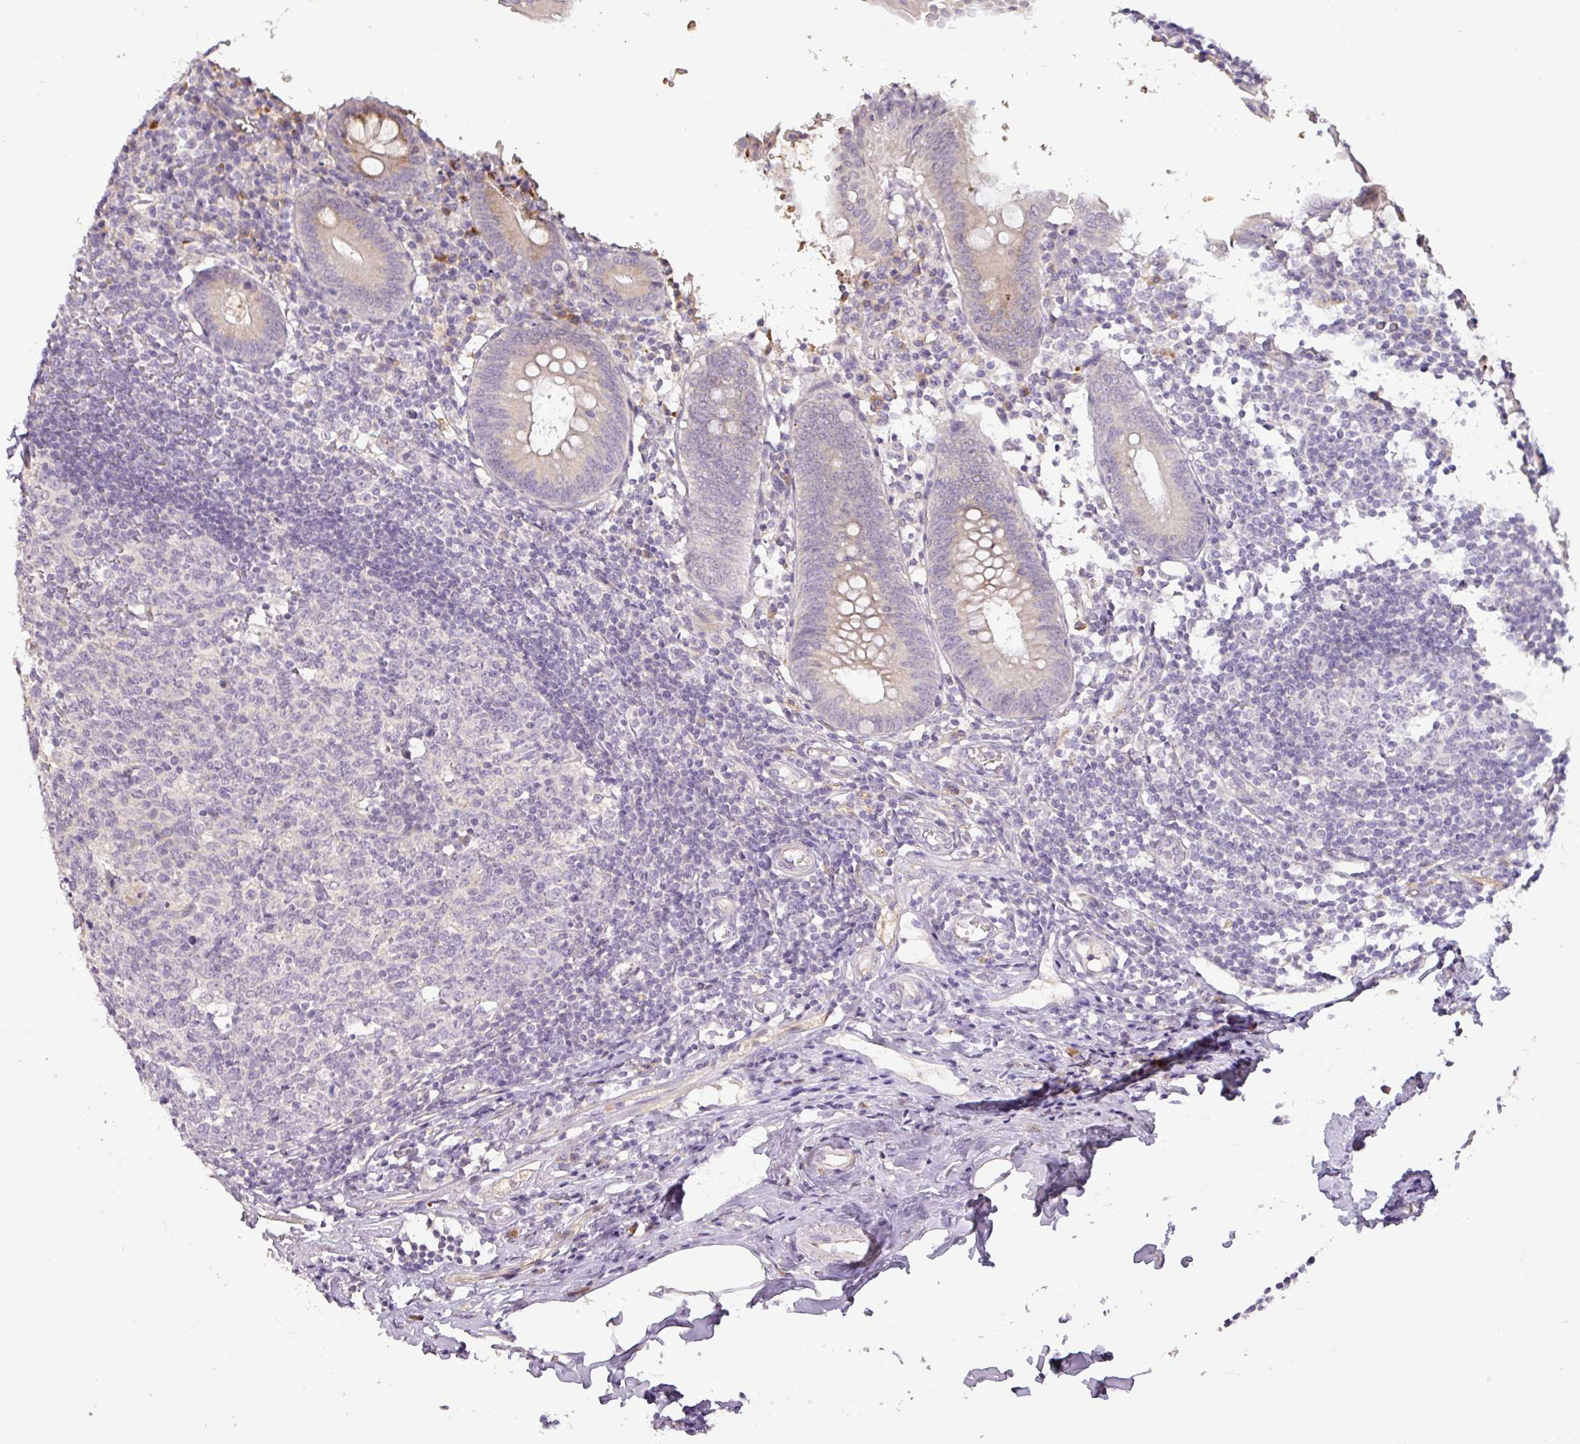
{"staining": {"intensity": "moderate", "quantity": "<25%", "location": "cytoplasmic/membranous"}, "tissue": "appendix", "cell_type": "Glandular cells", "image_type": "normal", "snomed": [{"axis": "morphology", "description": "Normal tissue, NOS"}, {"axis": "topography", "description": "Appendix"}], "caption": "Protein expression analysis of benign appendix demonstrates moderate cytoplasmic/membranous positivity in approximately <25% of glandular cells.", "gene": "DRD5", "patient": {"sex": "female", "age": 54}}